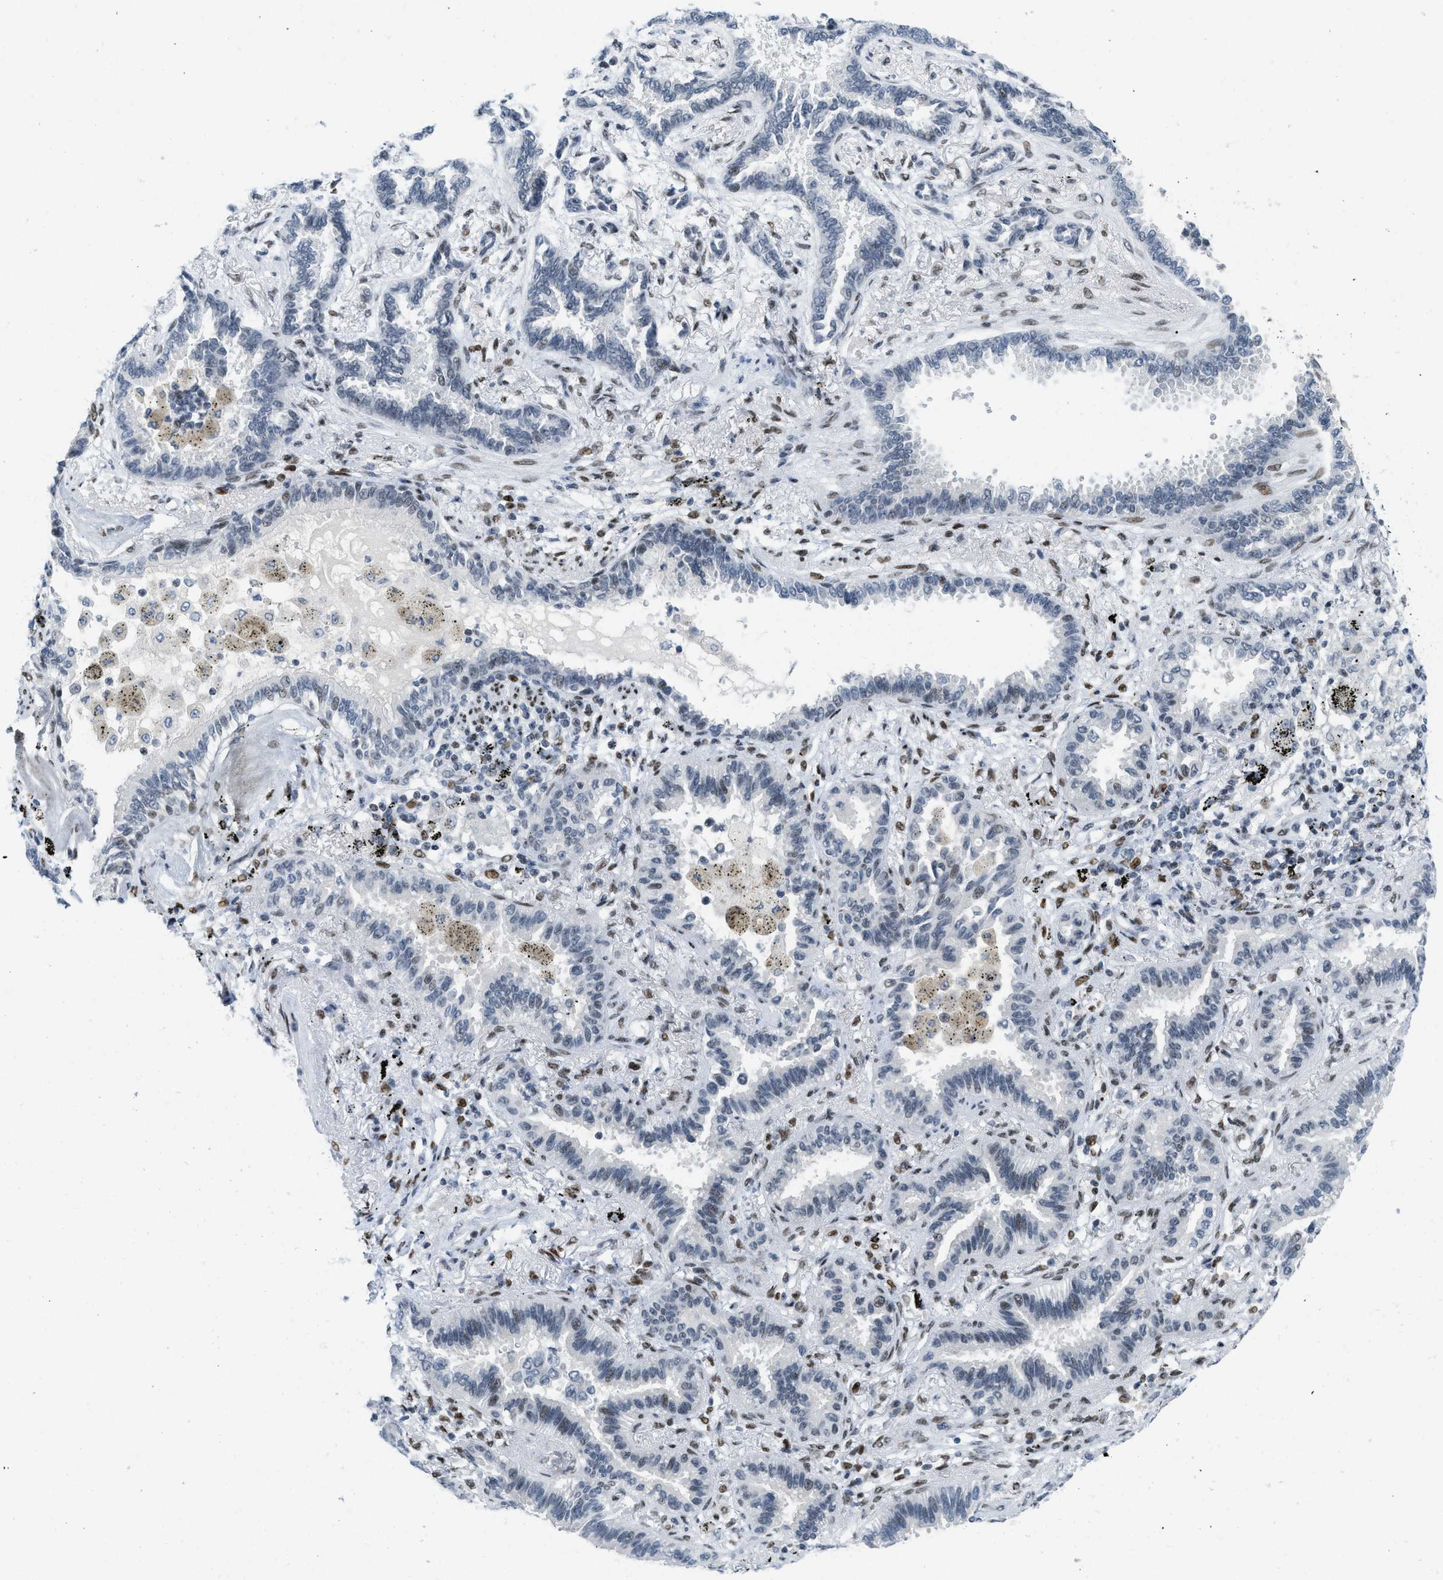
{"staining": {"intensity": "moderate", "quantity": "<25%", "location": "nuclear"}, "tissue": "lung cancer", "cell_type": "Tumor cells", "image_type": "cancer", "snomed": [{"axis": "morphology", "description": "Normal tissue, NOS"}, {"axis": "morphology", "description": "Adenocarcinoma, NOS"}, {"axis": "topography", "description": "Lung"}], "caption": "Protein analysis of lung adenocarcinoma tissue shows moderate nuclear staining in approximately <25% of tumor cells.", "gene": "PBX1", "patient": {"sex": "male", "age": 59}}